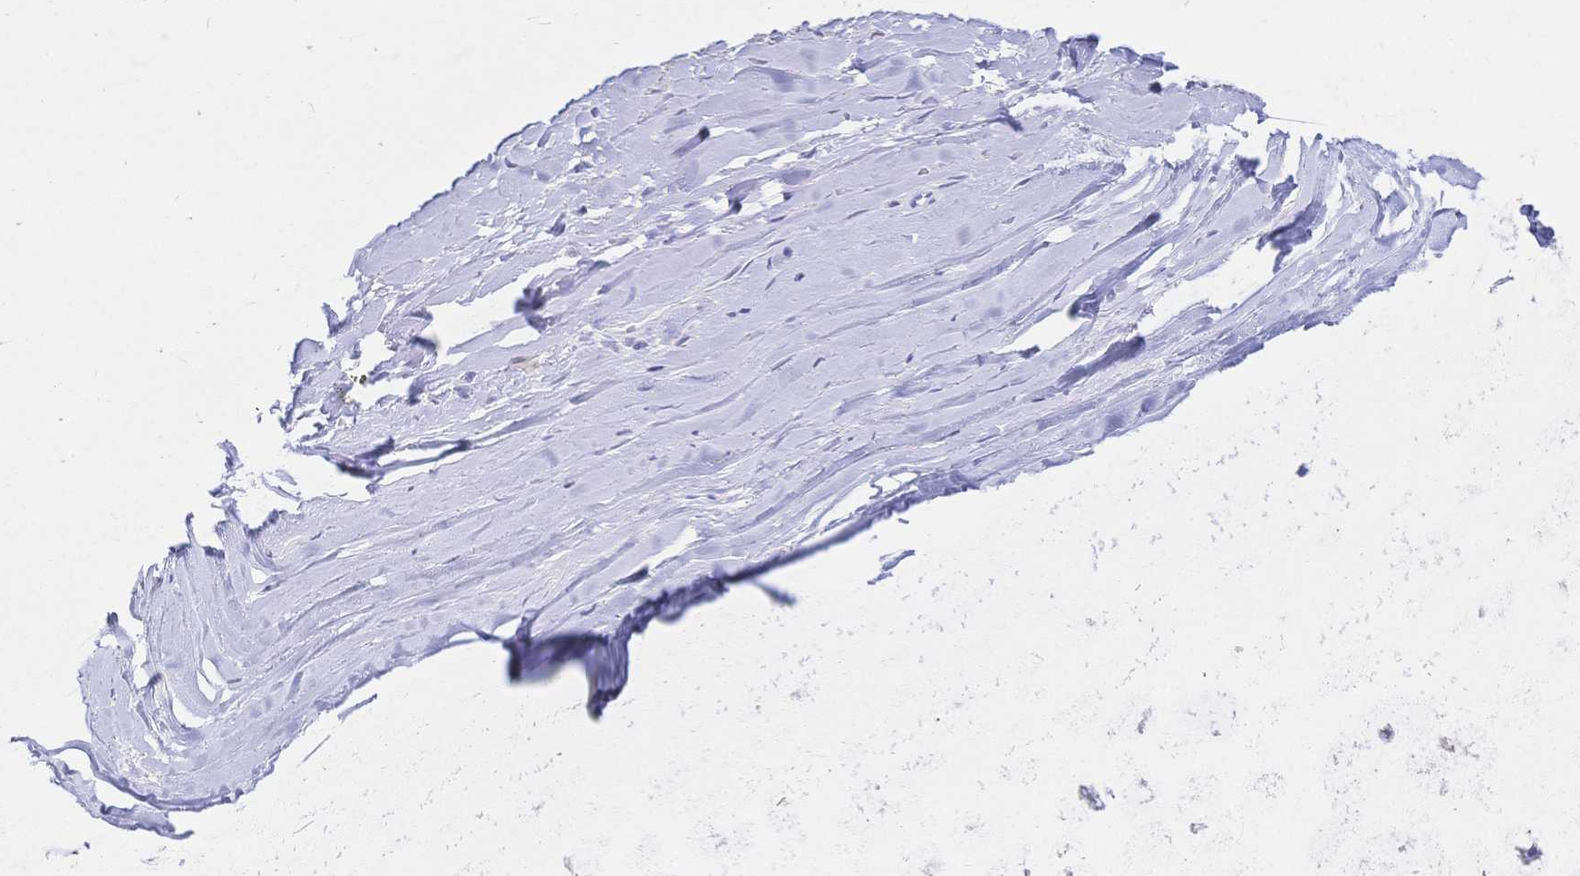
{"staining": {"intensity": "negative", "quantity": "none", "location": "none"}, "tissue": "adipose tissue", "cell_type": "Adipocytes", "image_type": "normal", "snomed": [{"axis": "morphology", "description": "Normal tissue, NOS"}, {"axis": "topography", "description": "Cartilage tissue"}, {"axis": "topography", "description": "Nasopharynx"}, {"axis": "topography", "description": "Thyroid gland"}], "caption": "This is a histopathology image of immunohistochemistry (IHC) staining of unremarkable adipose tissue, which shows no staining in adipocytes. (DAB immunohistochemistry with hematoxylin counter stain).", "gene": "MEP1B", "patient": {"sex": "male", "age": 63}}